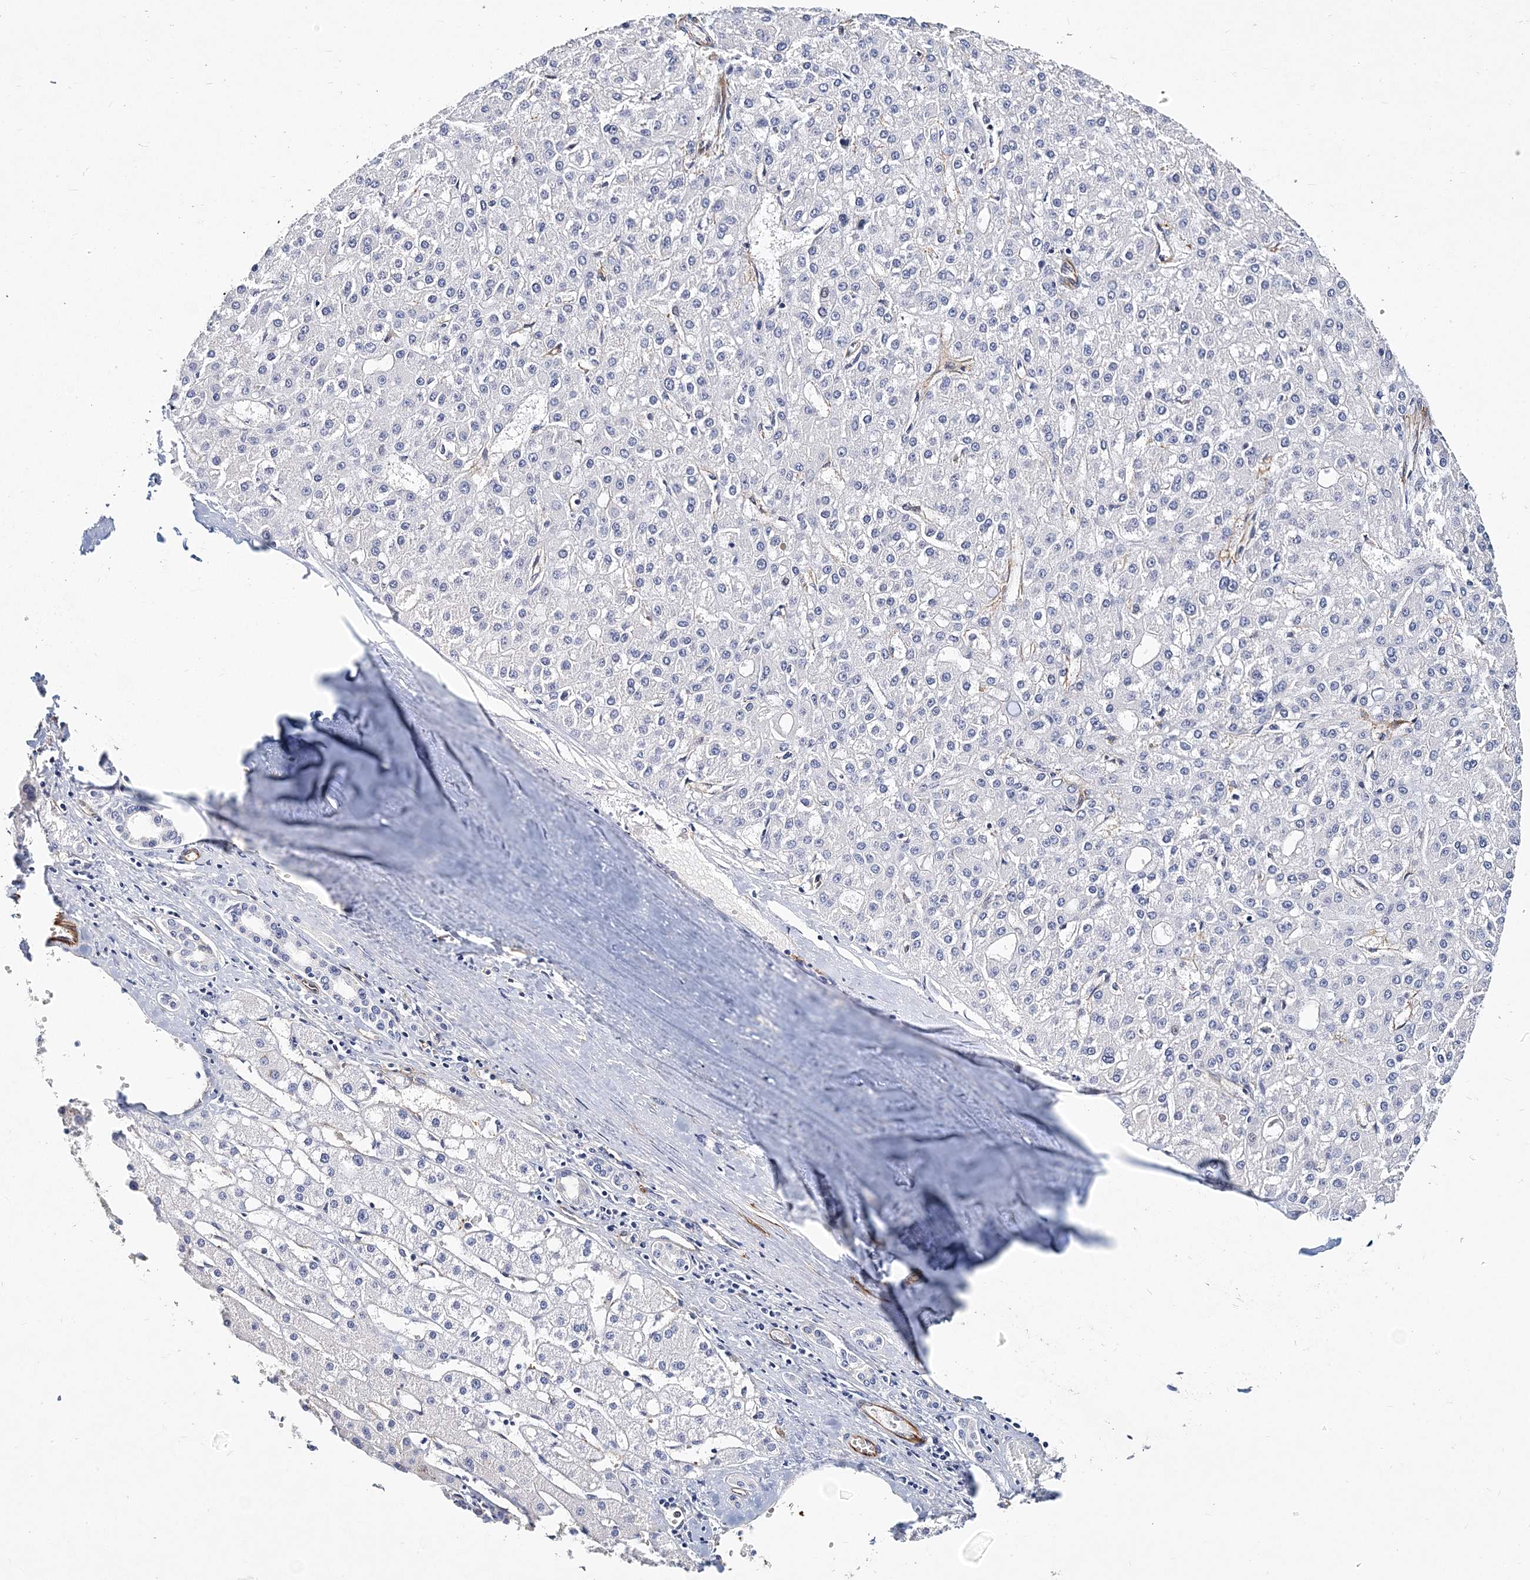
{"staining": {"intensity": "negative", "quantity": "none", "location": "none"}, "tissue": "liver cancer", "cell_type": "Tumor cells", "image_type": "cancer", "snomed": [{"axis": "morphology", "description": "Carcinoma, Hepatocellular, NOS"}, {"axis": "topography", "description": "Liver"}], "caption": "Immunohistochemistry image of hepatocellular carcinoma (liver) stained for a protein (brown), which demonstrates no staining in tumor cells.", "gene": "ITGA2B", "patient": {"sex": "male", "age": 67}}